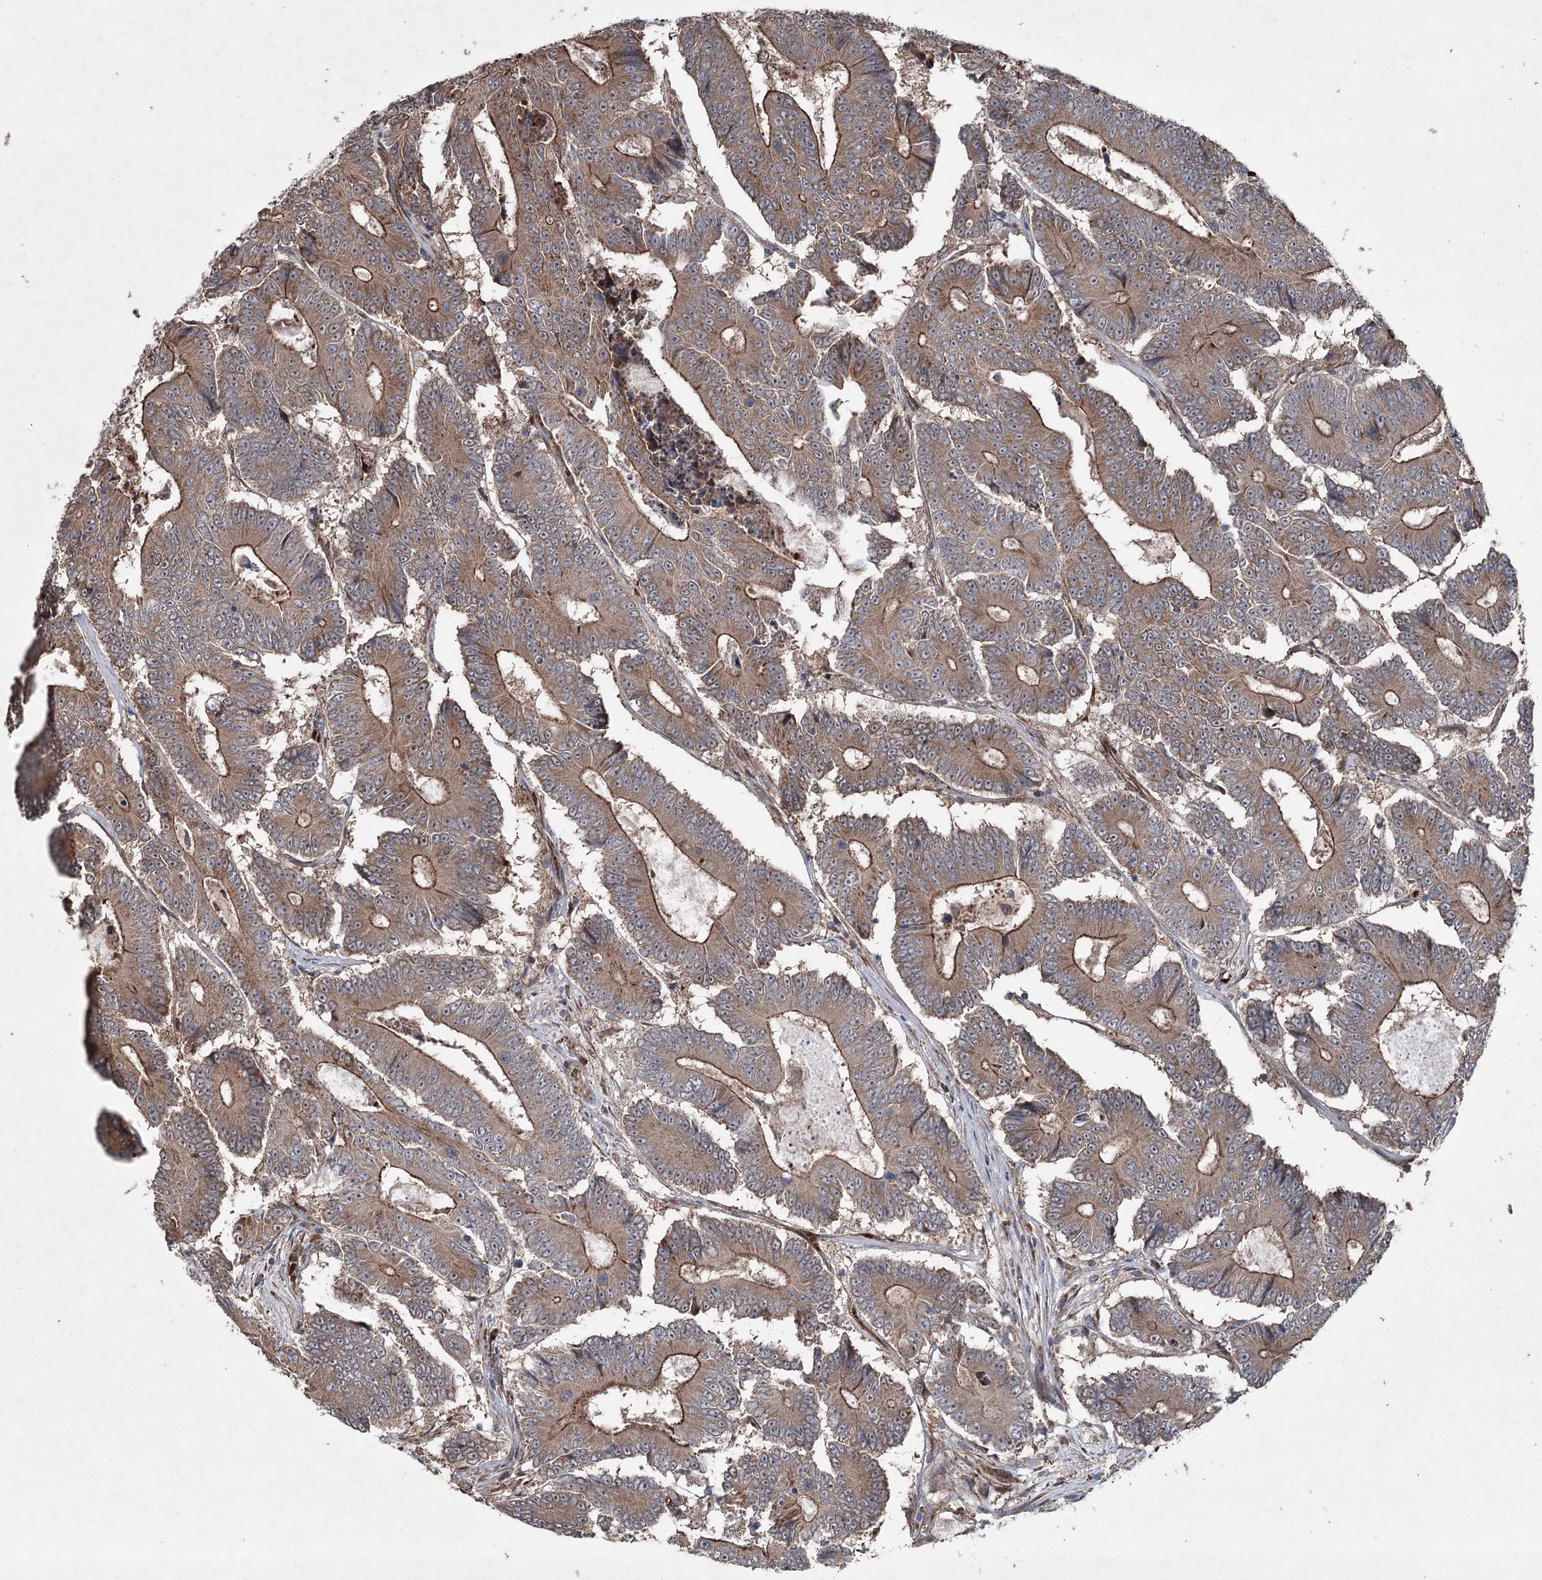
{"staining": {"intensity": "moderate", "quantity": ">75%", "location": "cytoplasmic/membranous"}, "tissue": "colorectal cancer", "cell_type": "Tumor cells", "image_type": "cancer", "snomed": [{"axis": "morphology", "description": "Adenocarcinoma, NOS"}, {"axis": "topography", "description": "Colon"}], "caption": "About >75% of tumor cells in human colorectal cancer (adenocarcinoma) reveal moderate cytoplasmic/membranous protein staining as visualized by brown immunohistochemical staining.", "gene": "SERINC5", "patient": {"sex": "male", "age": 83}}